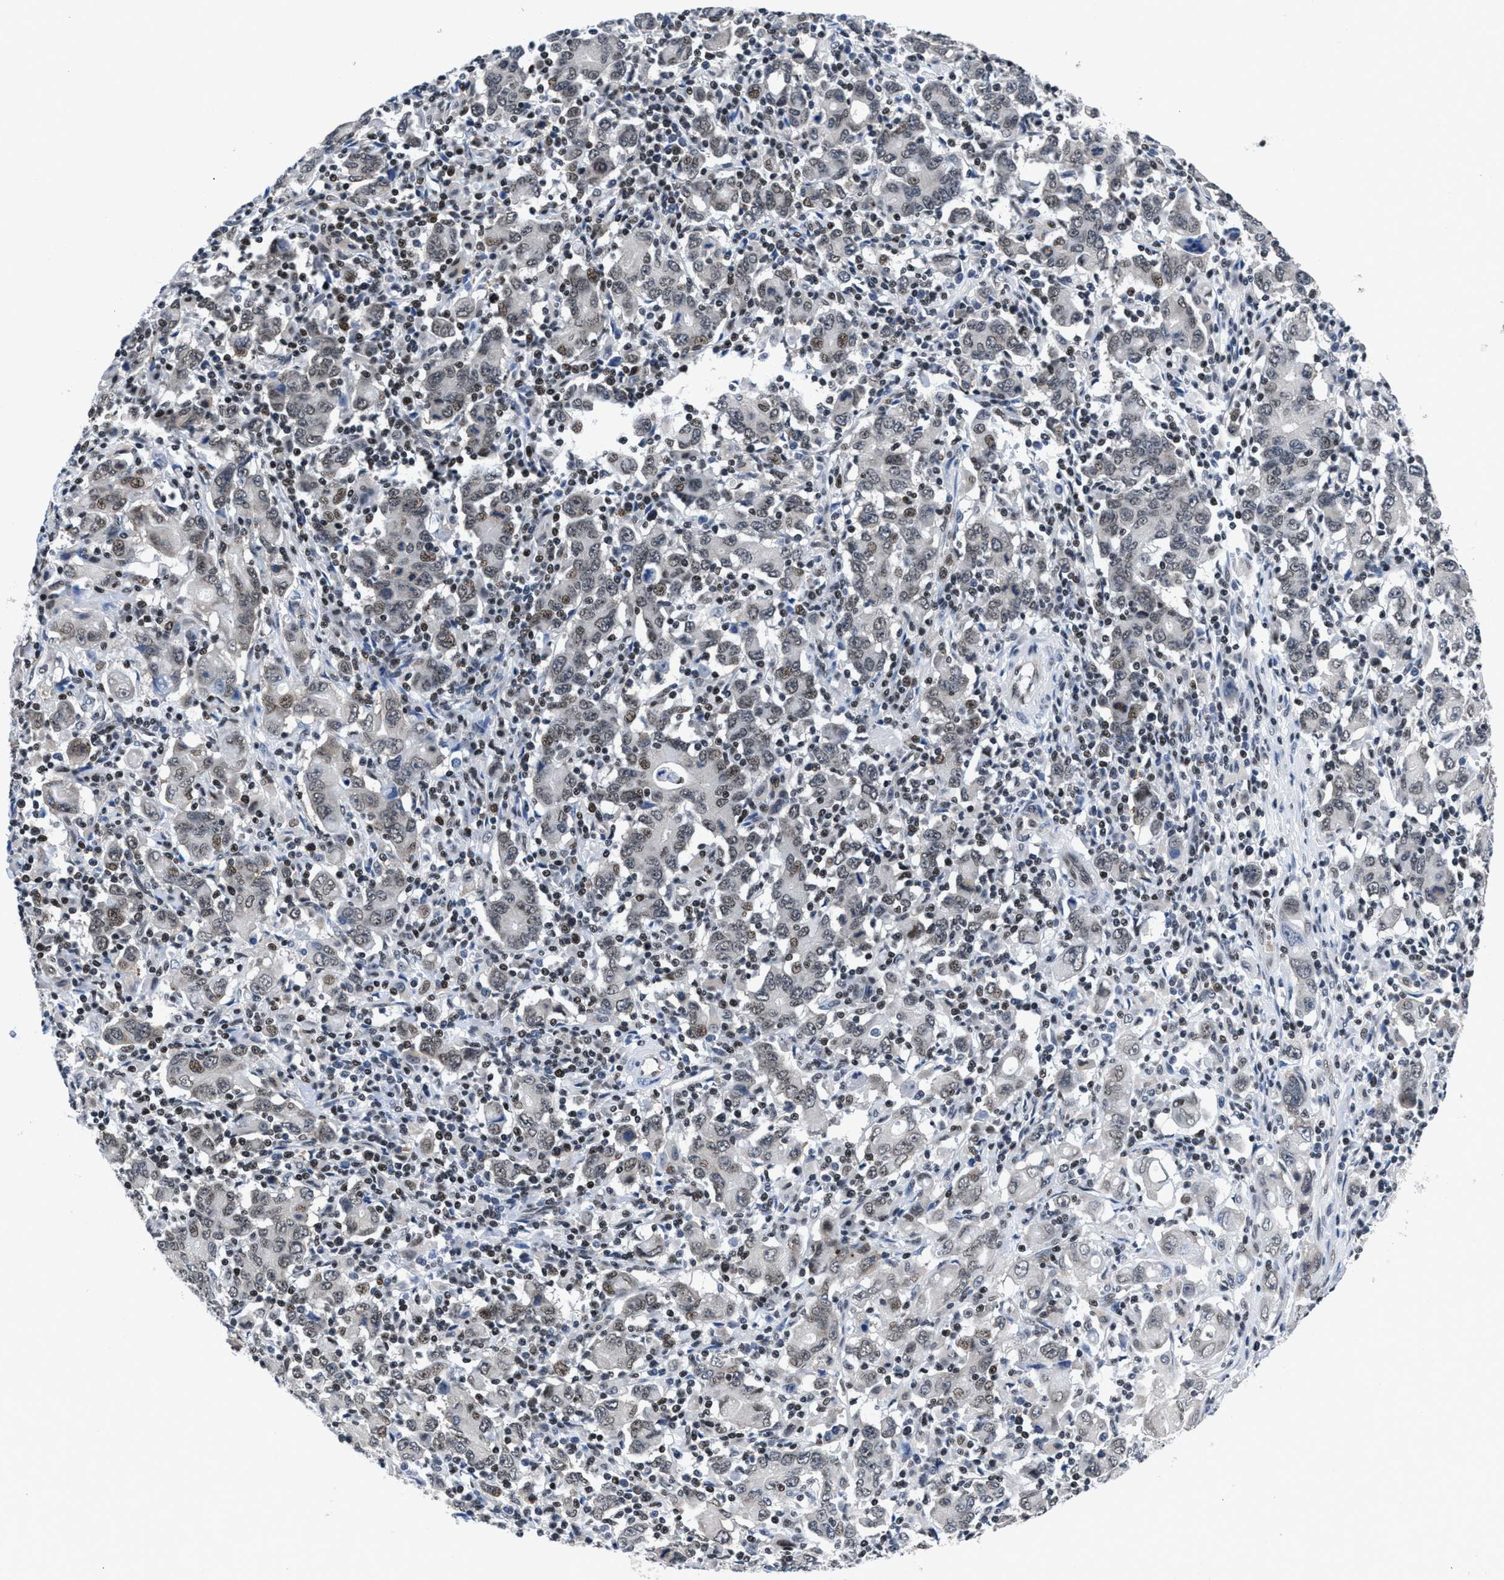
{"staining": {"intensity": "weak", "quantity": "25%-75%", "location": "nuclear"}, "tissue": "stomach cancer", "cell_type": "Tumor cells", "image_type": "cancer", "snomed": [{"axis": "morphology", "description": "Adenocarcinoma, NOS"}, {"axis": "topography", "description": "Stomach, upper"}], "caption": "DAB immunohistochemical staining of human stomach cancer shows weak nuclear protein positivity in approximately 25%-75% of tumor cells.", "gene": "WDR81", "patient": {"sex": "male", "age": 69}}